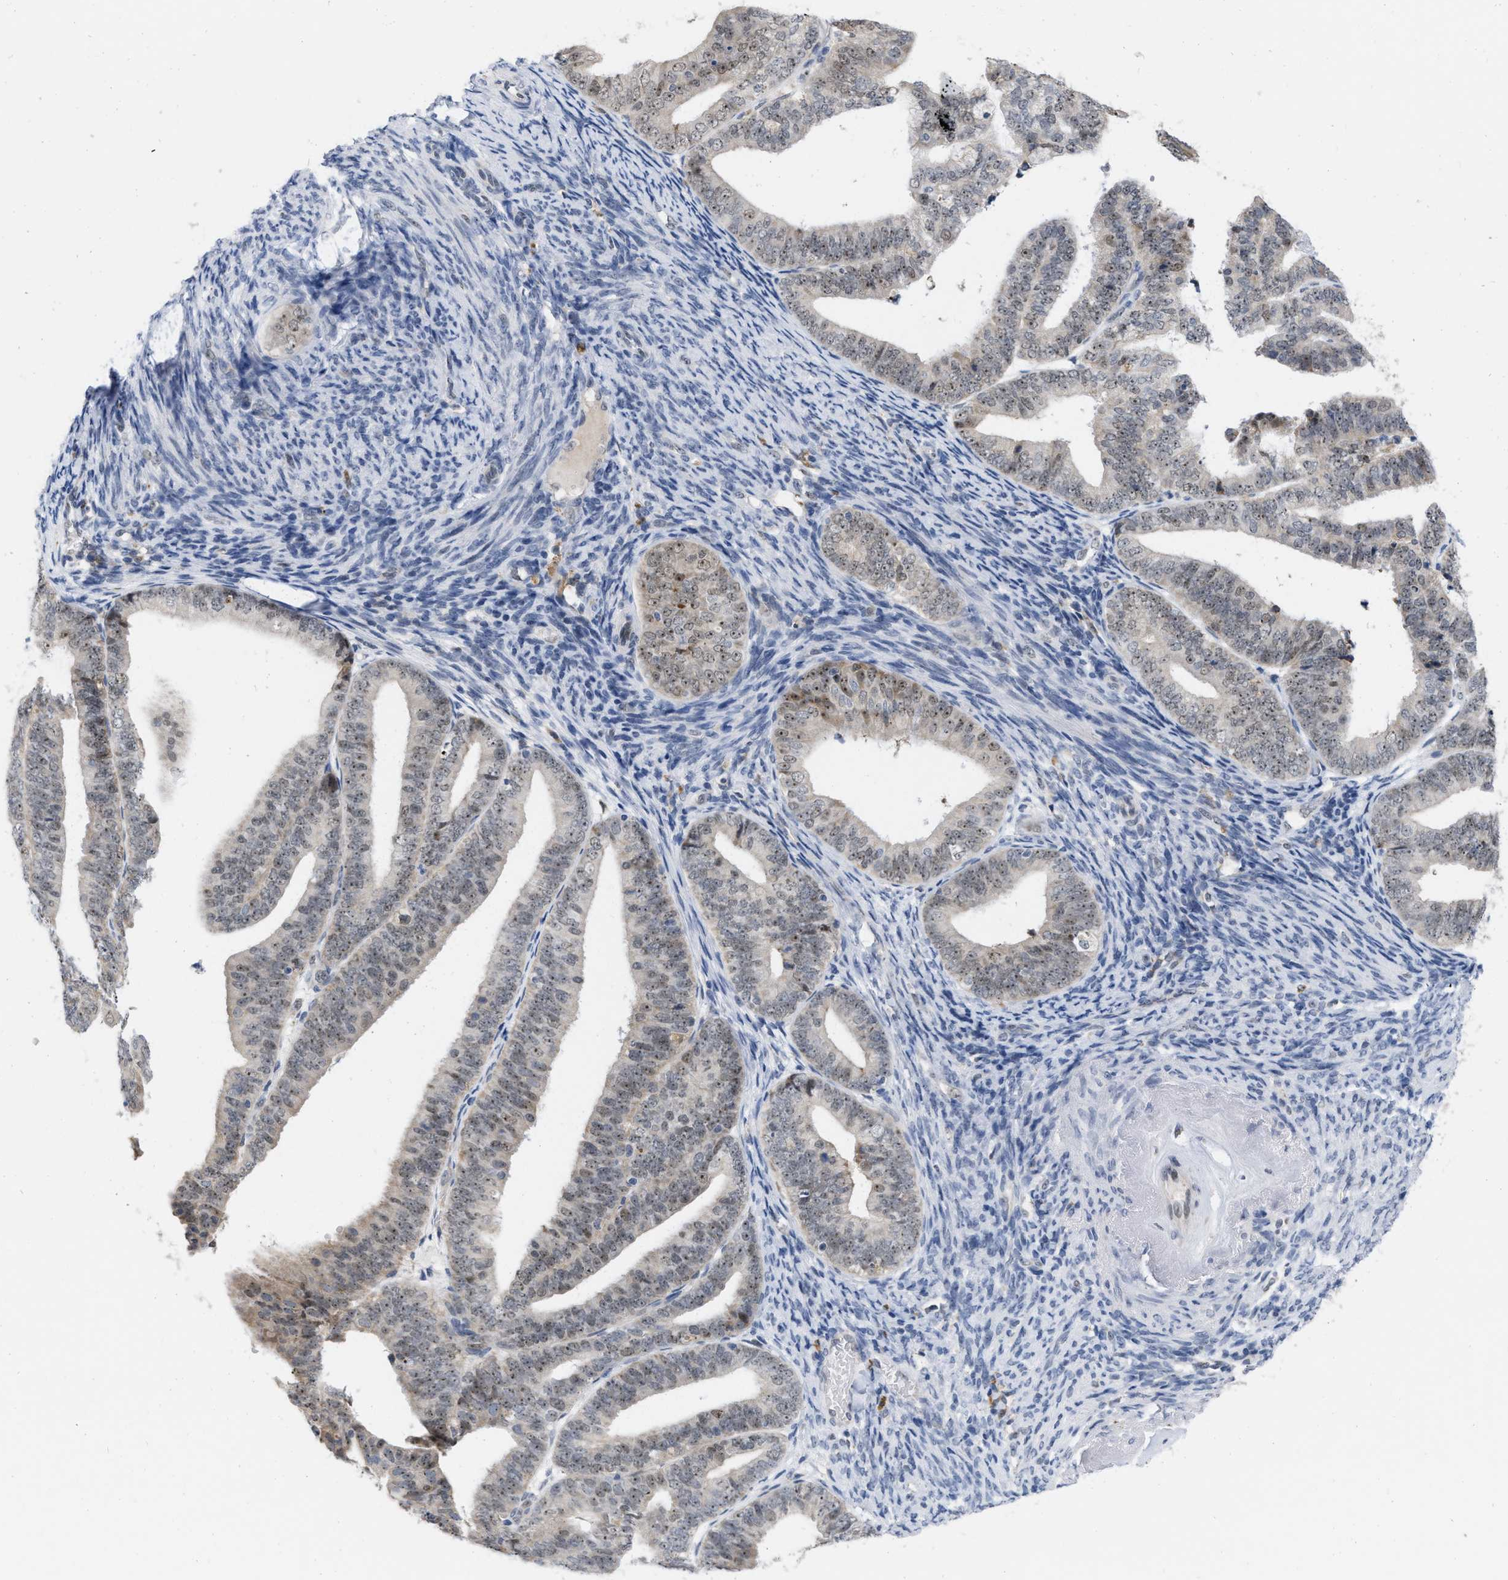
{"staining": {"intensity": "moderate", "quantity": "25%-75%", "location": "nuclear"}, "tissue": "endometrial cancer", "cell_type": "Tumor cells", "image_type": "cancer", "snomed": [{"axis": "morphology", "description": "Adenocarcinoma, NOS"}, {"axis": "topography", "description": "Endometrium"}], "caption": "Endometrial cancer was stained to show a protein in brown. There is medium levels of moderate nuclear expression in about 25%-75% of tumor cells.", "gene": "ELAC2", "patient": {"sex": "female", "age": 63}}